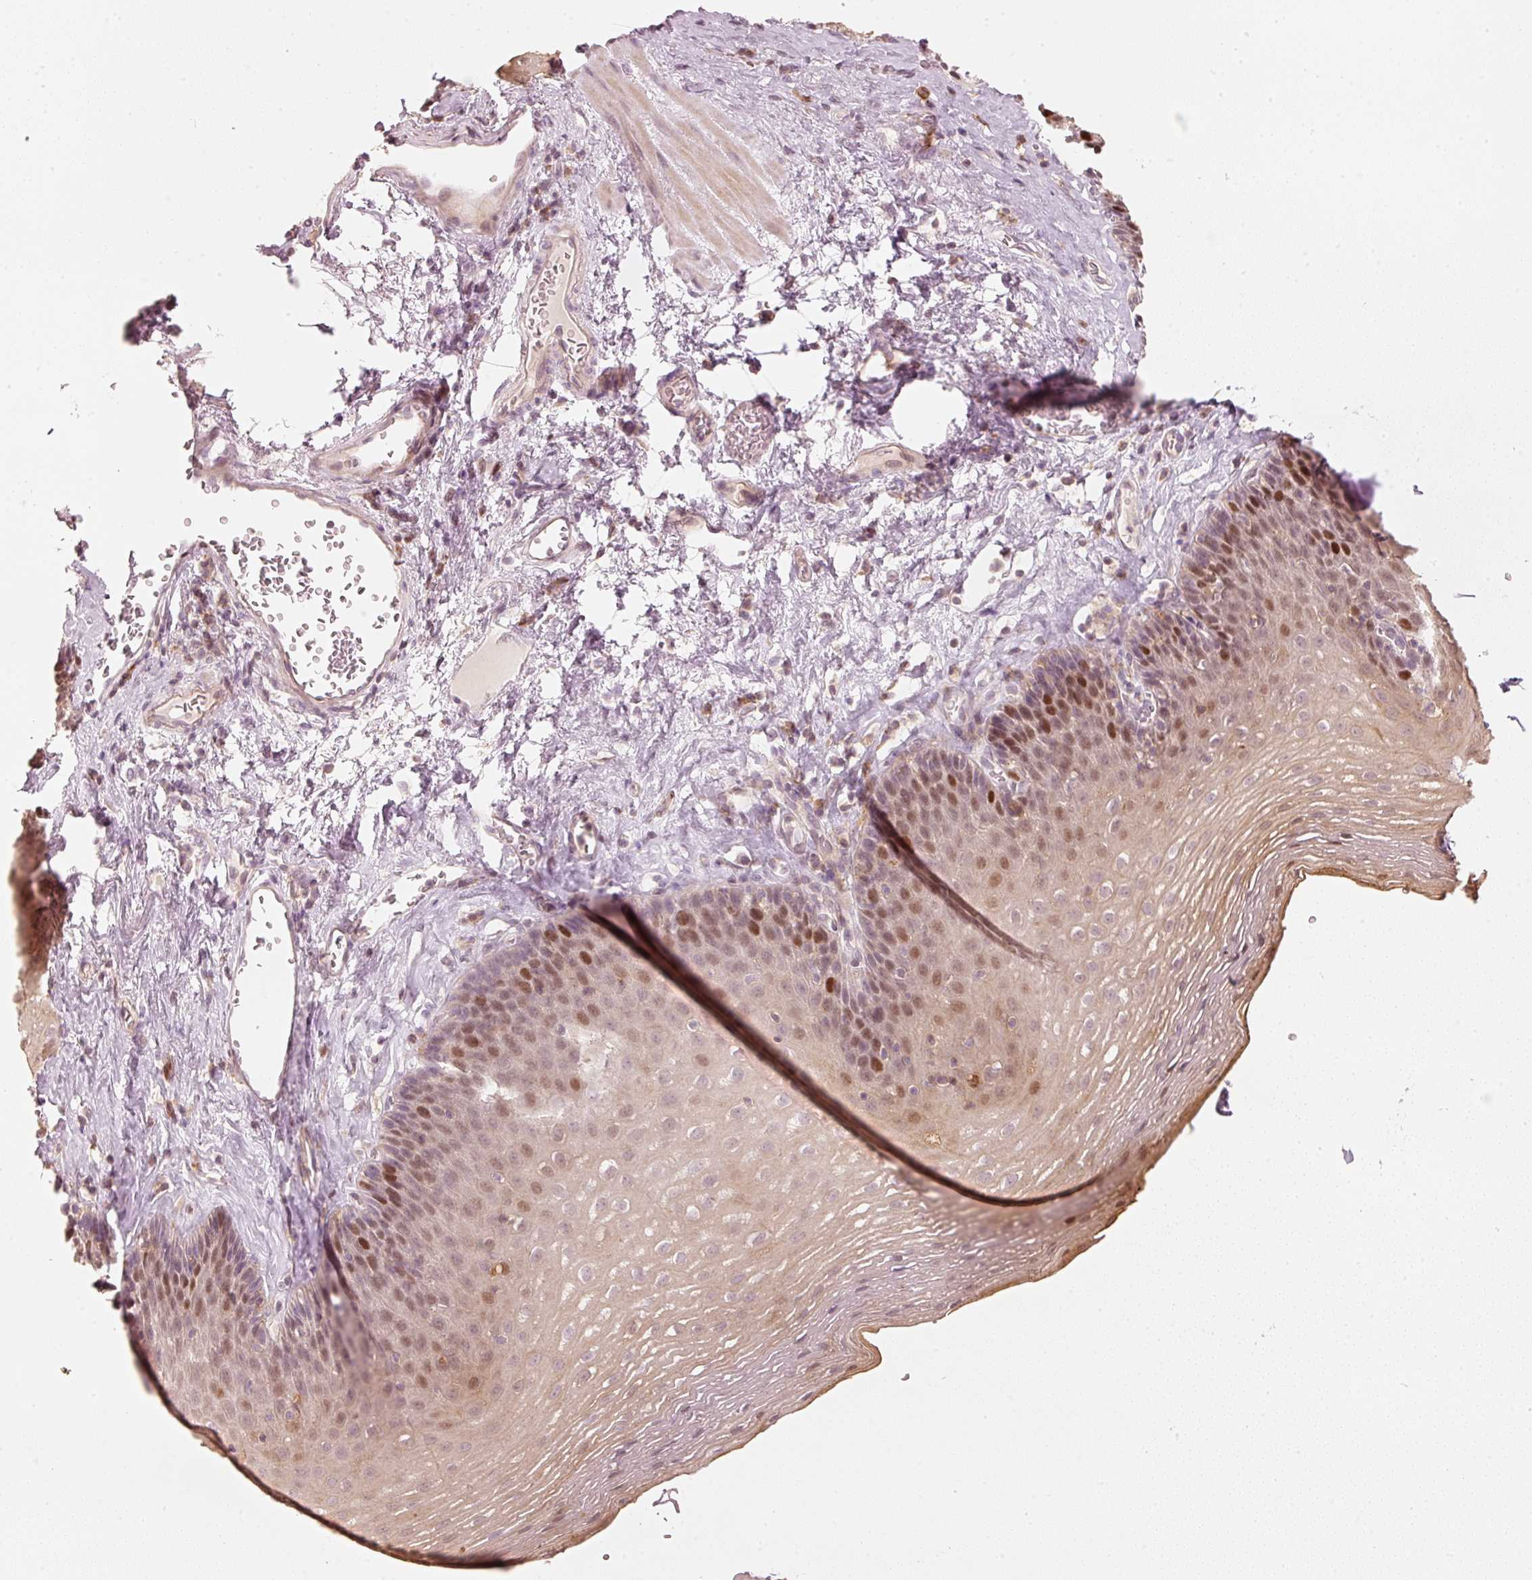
{"staining": {"intensity": "strong", "quantity": "<25%", "location": "nuclear"}, "tissue": "esophagus", "cell_type": "Squamous epithelial cells", "image_type": "normal", "snomed": [{"axis": "morphology", "description": "Normal tissue, NOS"}, {"axis": "topography", "description": "Esophagus"}], "caption": "Immunohistochemical staining of unremarkable human esophagus exhibits <25% levels of strong nuclear protein staining in about <25% of squamous epithelial cells. The staining was performed using DAB (3,3'-diaminobenzidine) to visualize the protein expression in brown, while the nuclei were stained in blue with hematoxylin (Magnification: 20x).", "gene": "TREX2", "patient": {"sex": "female", "age": 66}}